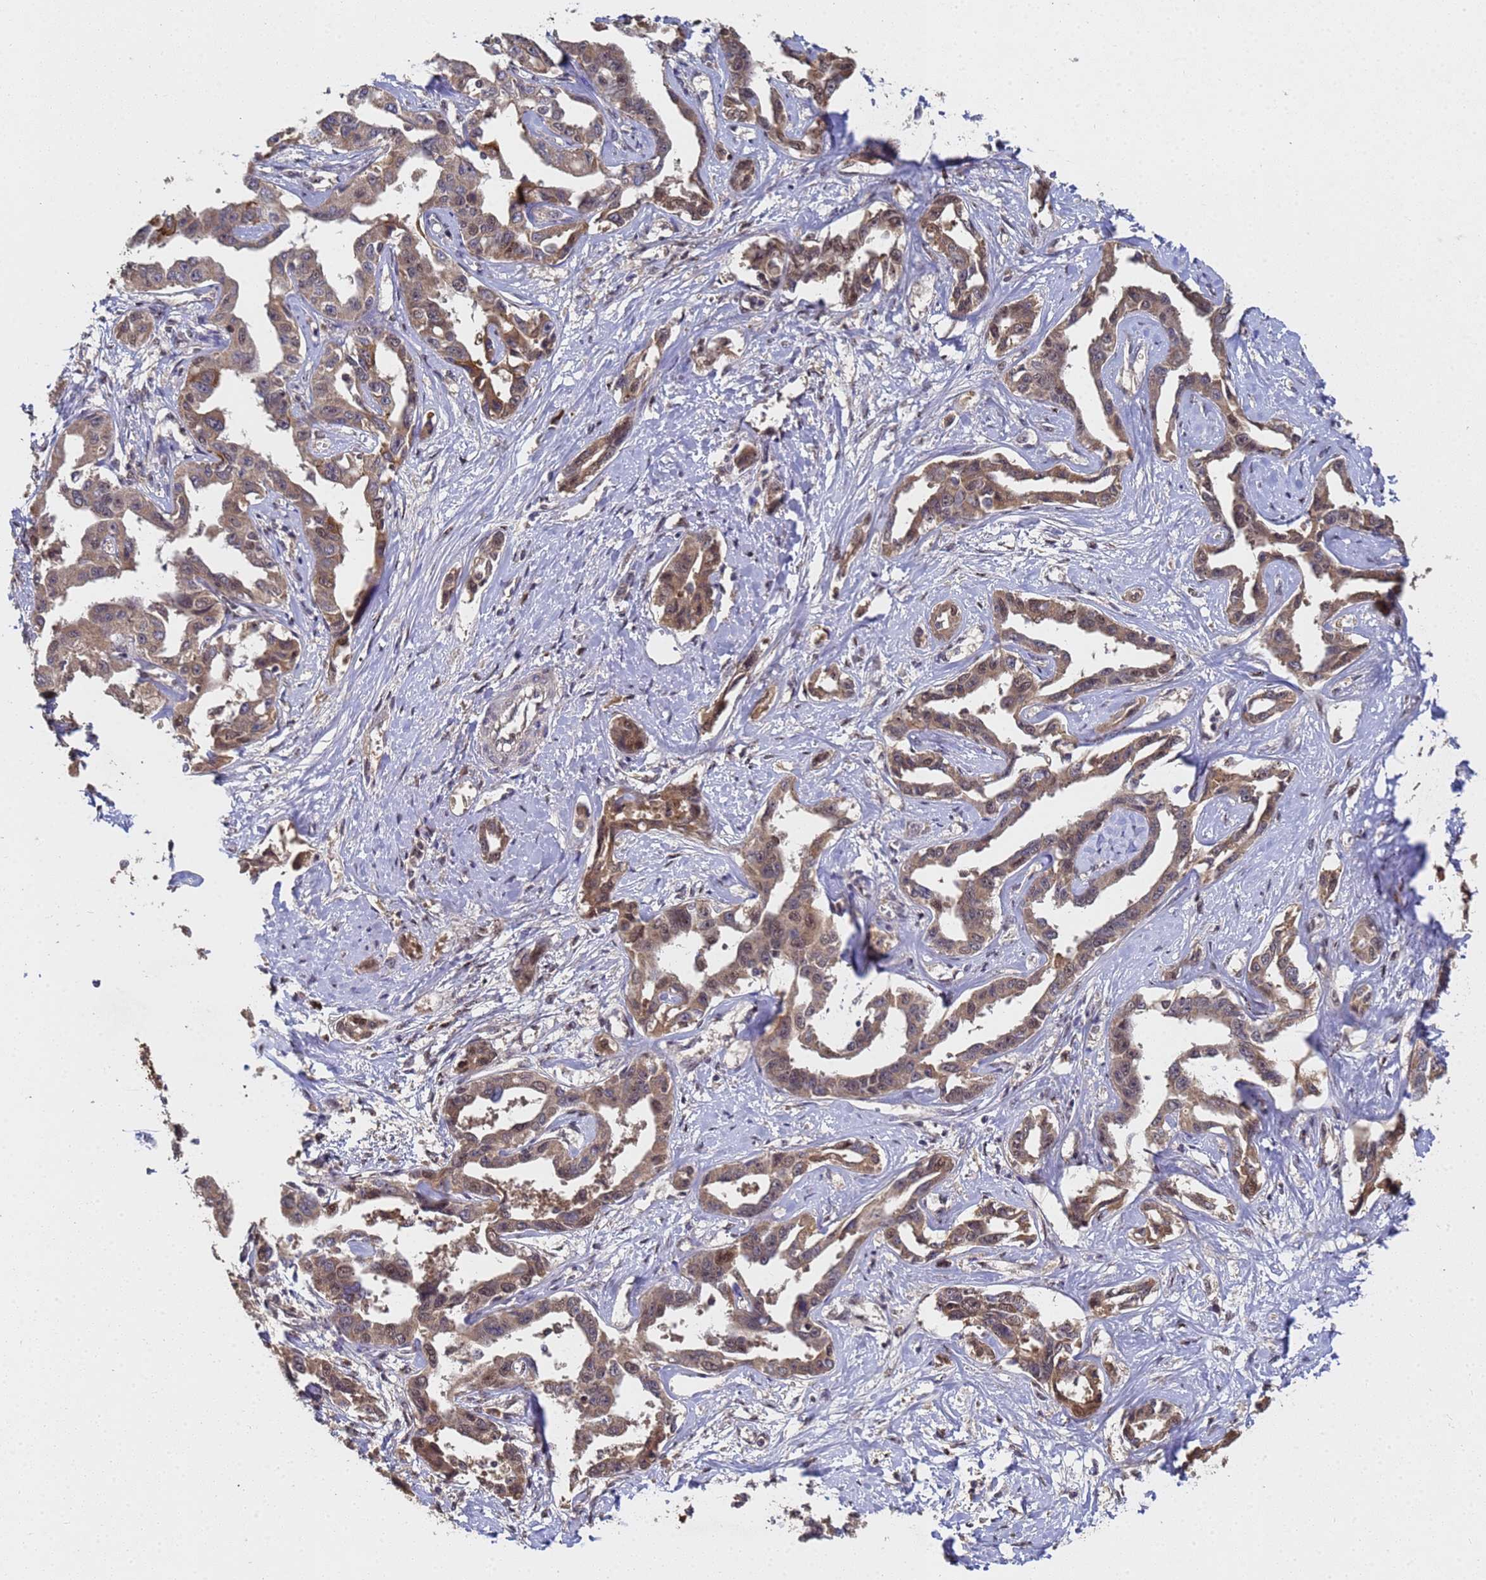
{"staining": {"intensity": "moderate", "quantity": ">75%", "location": "cytoplasmic/membranous"}, "tissue": "liver cancer", "cell_type": "Tumor cells", "image_type": "cancer", "snomed": [{"axis": "morphology", "description": "Cholangiocarcinoma"}, {"axis": "topography", "description": "Liver"}], "caption": "There is medium levels of moderate cytoplasmic/membranous expression in tumor cells of liver cancer (cholangiocarcinoma), as demonstrated by immunohistochemical staining (brown color).", "gene": "SECISBP2", "patient": {"sex": "male", "age": 59}}